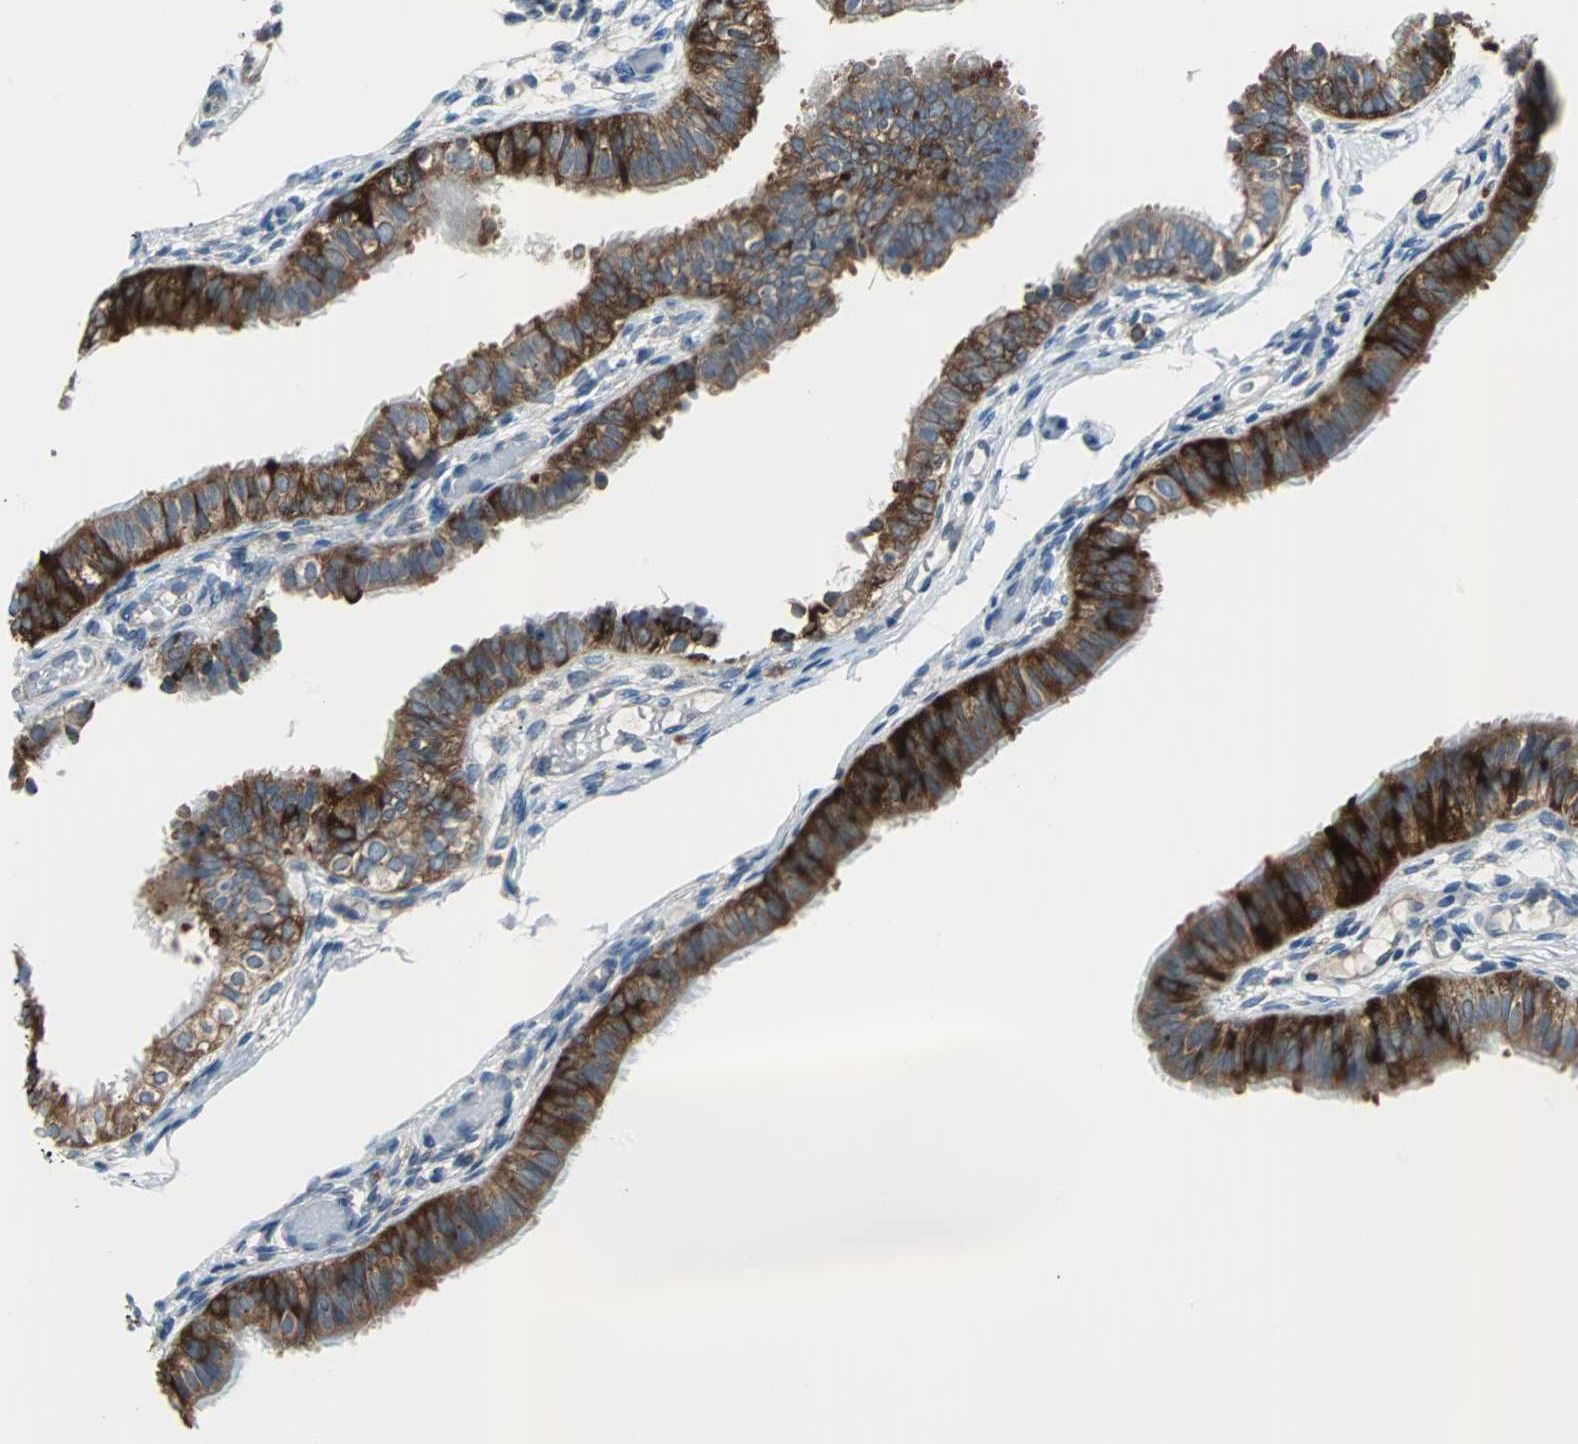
{"staining": {"intensity": "strong", "quantity": ">75%", "location": "cytoplasmic/membranous"}, "tissue": "fallopian tube", "cell_type": "Glandular cells", "image_type": "normal", "snomed": [{"axis": "morphology", "description": "Normal tissue, NOS"}, {"axis": "morphology", "description": "Dermoid, NOS"}, {"axis": "topography", "description": "Fallopian tube"}], "caption": "Immunohistochemistry (IHC) (DAB (3,3'-diaminobenzidine)) staining of benign fallopian tube exhibits strong cytoplasmic/membranous protein staining in about >75% of glandular cells. The protein of interest is shown in brown color, while the nuclei are stained blue.", "gene": "PDIA4", "patient": {"sex": "female", "age": 33}}